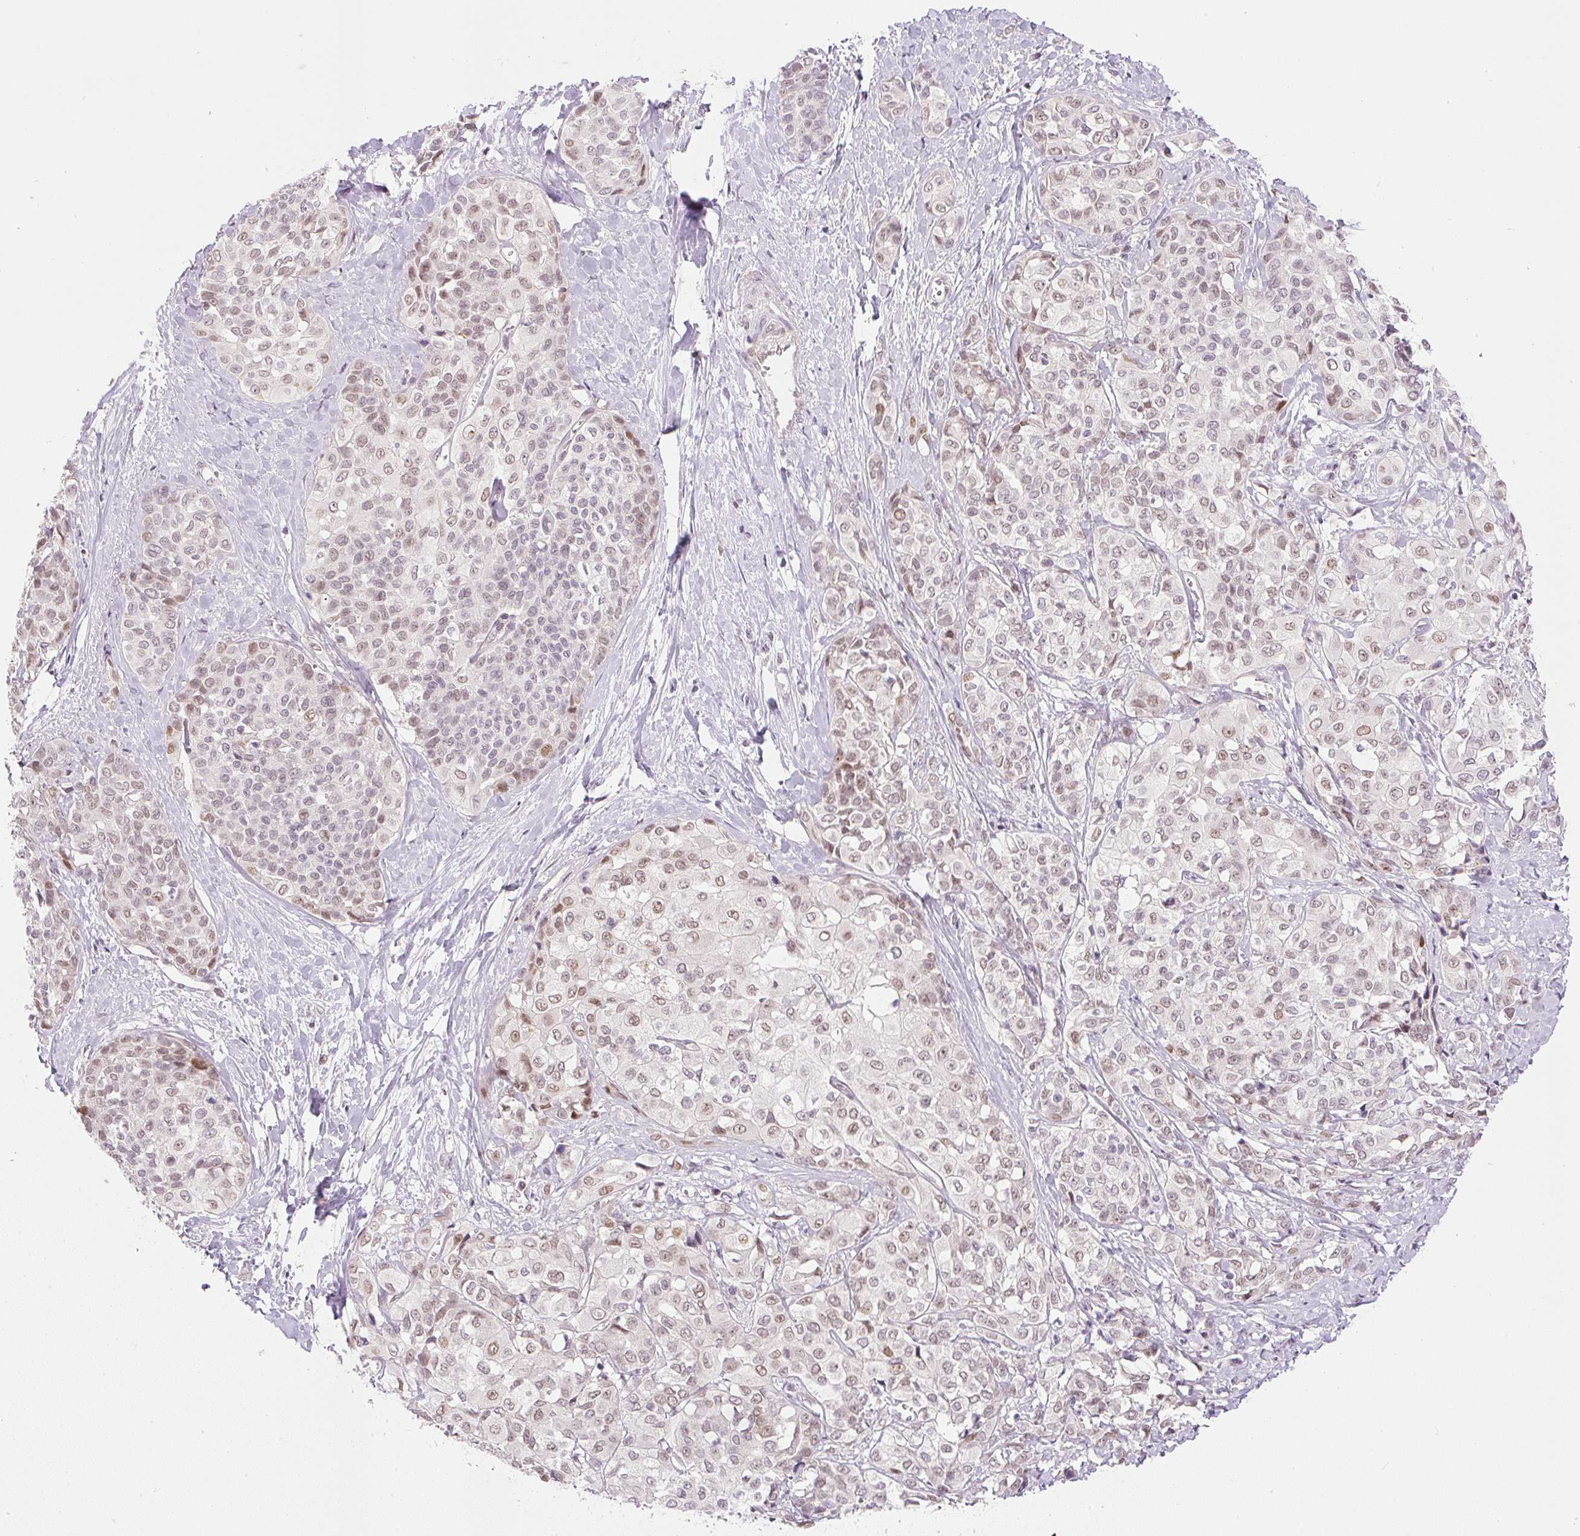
{"staining": {"intensity": "moderate", "quantity": ">75%", "location": "nuclear"}, "tissue": "liver cancer", "cell_type": "Tumor cells", "image_type": "cancer", "snomed": [{"axis": "morphology", "description": "Cholangiocarcinoma"}, {"axis": "topography", "description": "Liver"}], "caption": "Human liver cancer stained with a brown dye reveals moderate nuclear positive positivity in about >75% of tumor cells.", "gene": "DPPA4", "patient": {"sex": "female", "age": 77}}